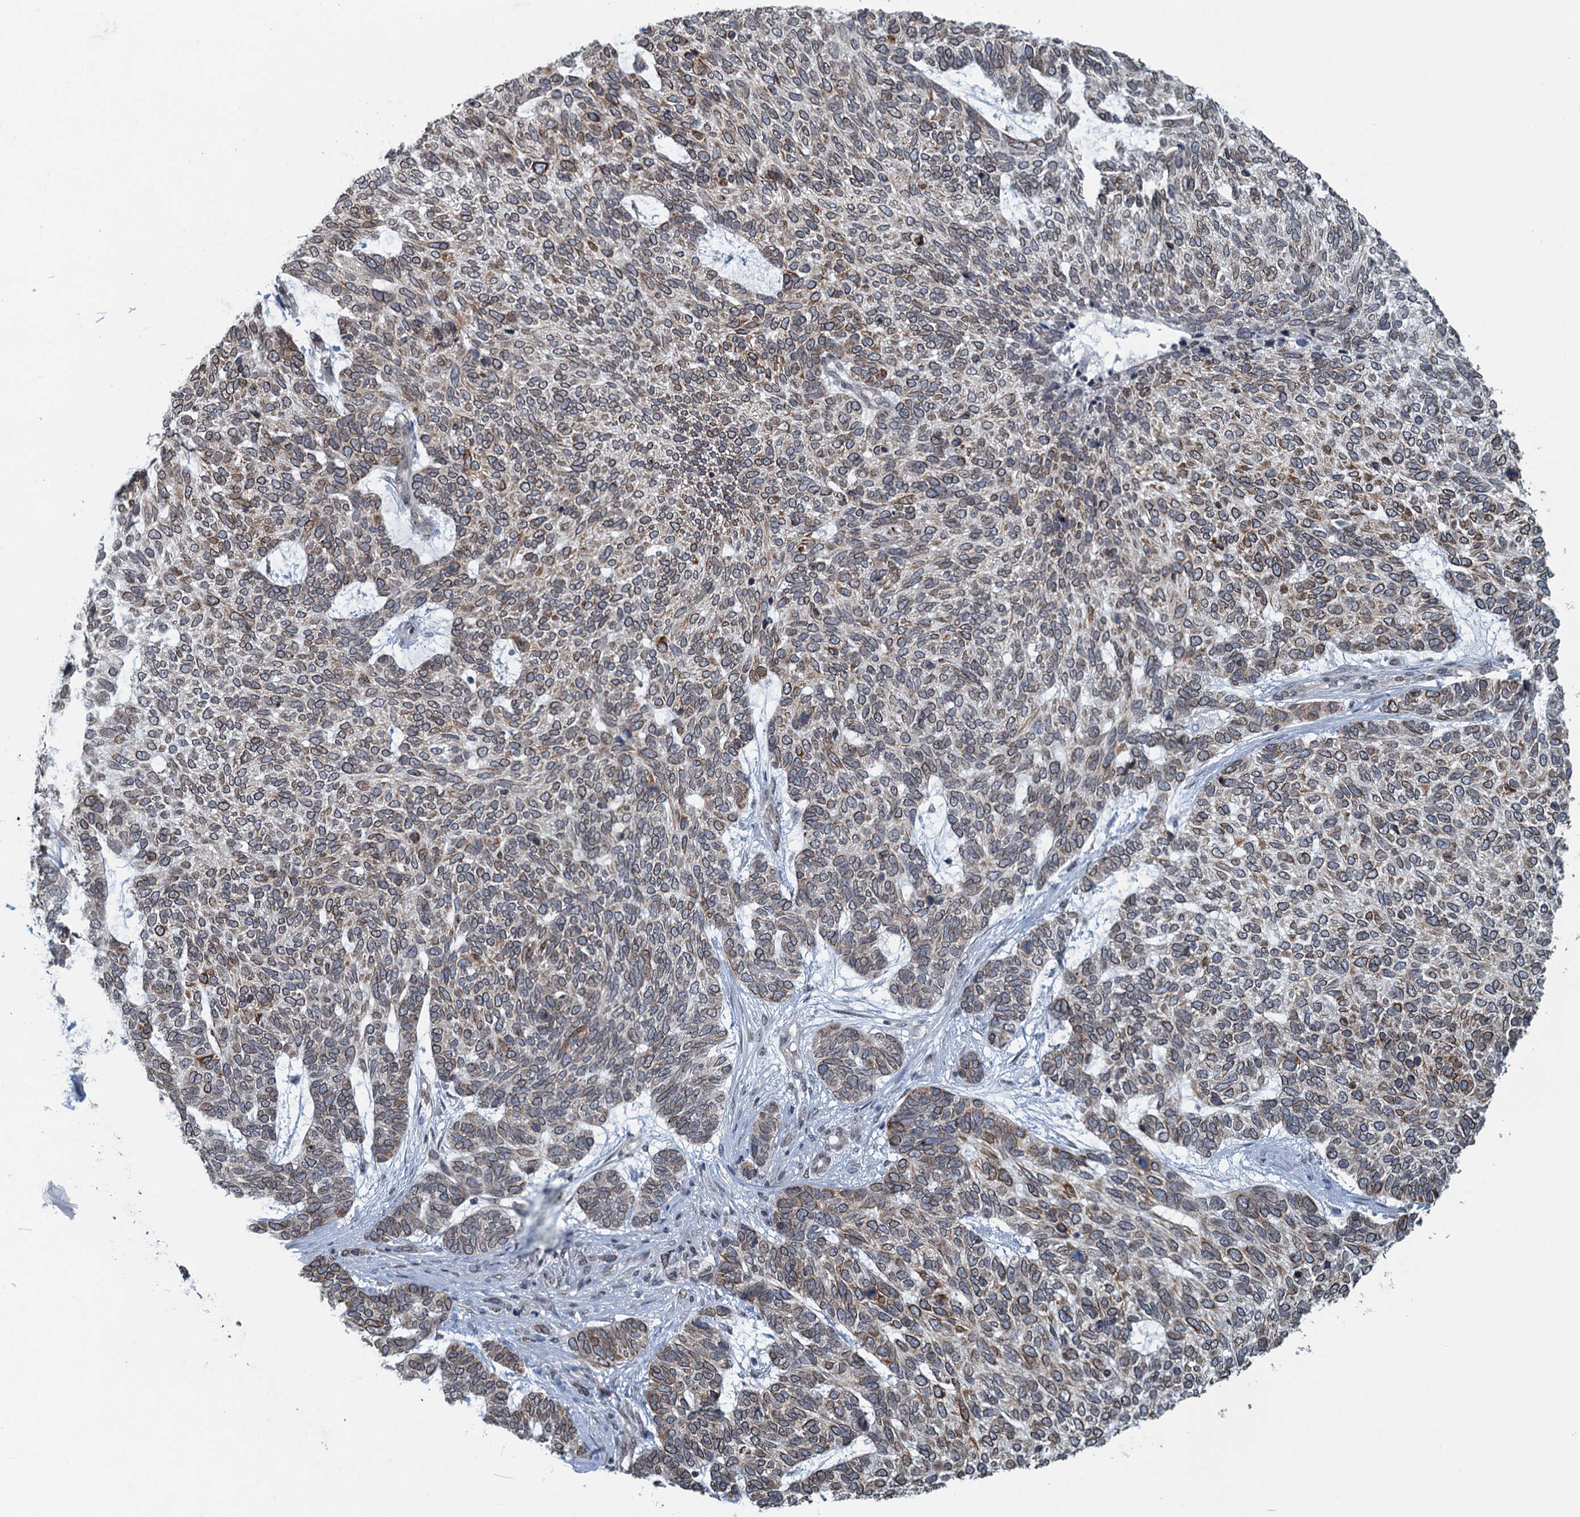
{"staining": {"intensity": "weak", "quantity": "25%-75%", "location": "cytoplasmic/membranous"}, "tissue": "skin cancer", "cell_type": "Tumor cells", "image_type": "cancer", "snomed": [{"axis": "morphology", "description": "Basal cell carcinoma"}, {"axis": "topography", "description": "Skin"}], "caption": "High-power microscopy captured an IHC photomicrograph of skin basal cell carcinoma, revealing weak cytoplasmic/membranous staining in approximately 25%-75% of tumor cells. The staining is performed using DAB brown chromogen to label protein expression. The nuclei are counter-stained blue using hematoxylin.", "gene": "CCDC34", "patient": {"sex": "female", "age": 65}}